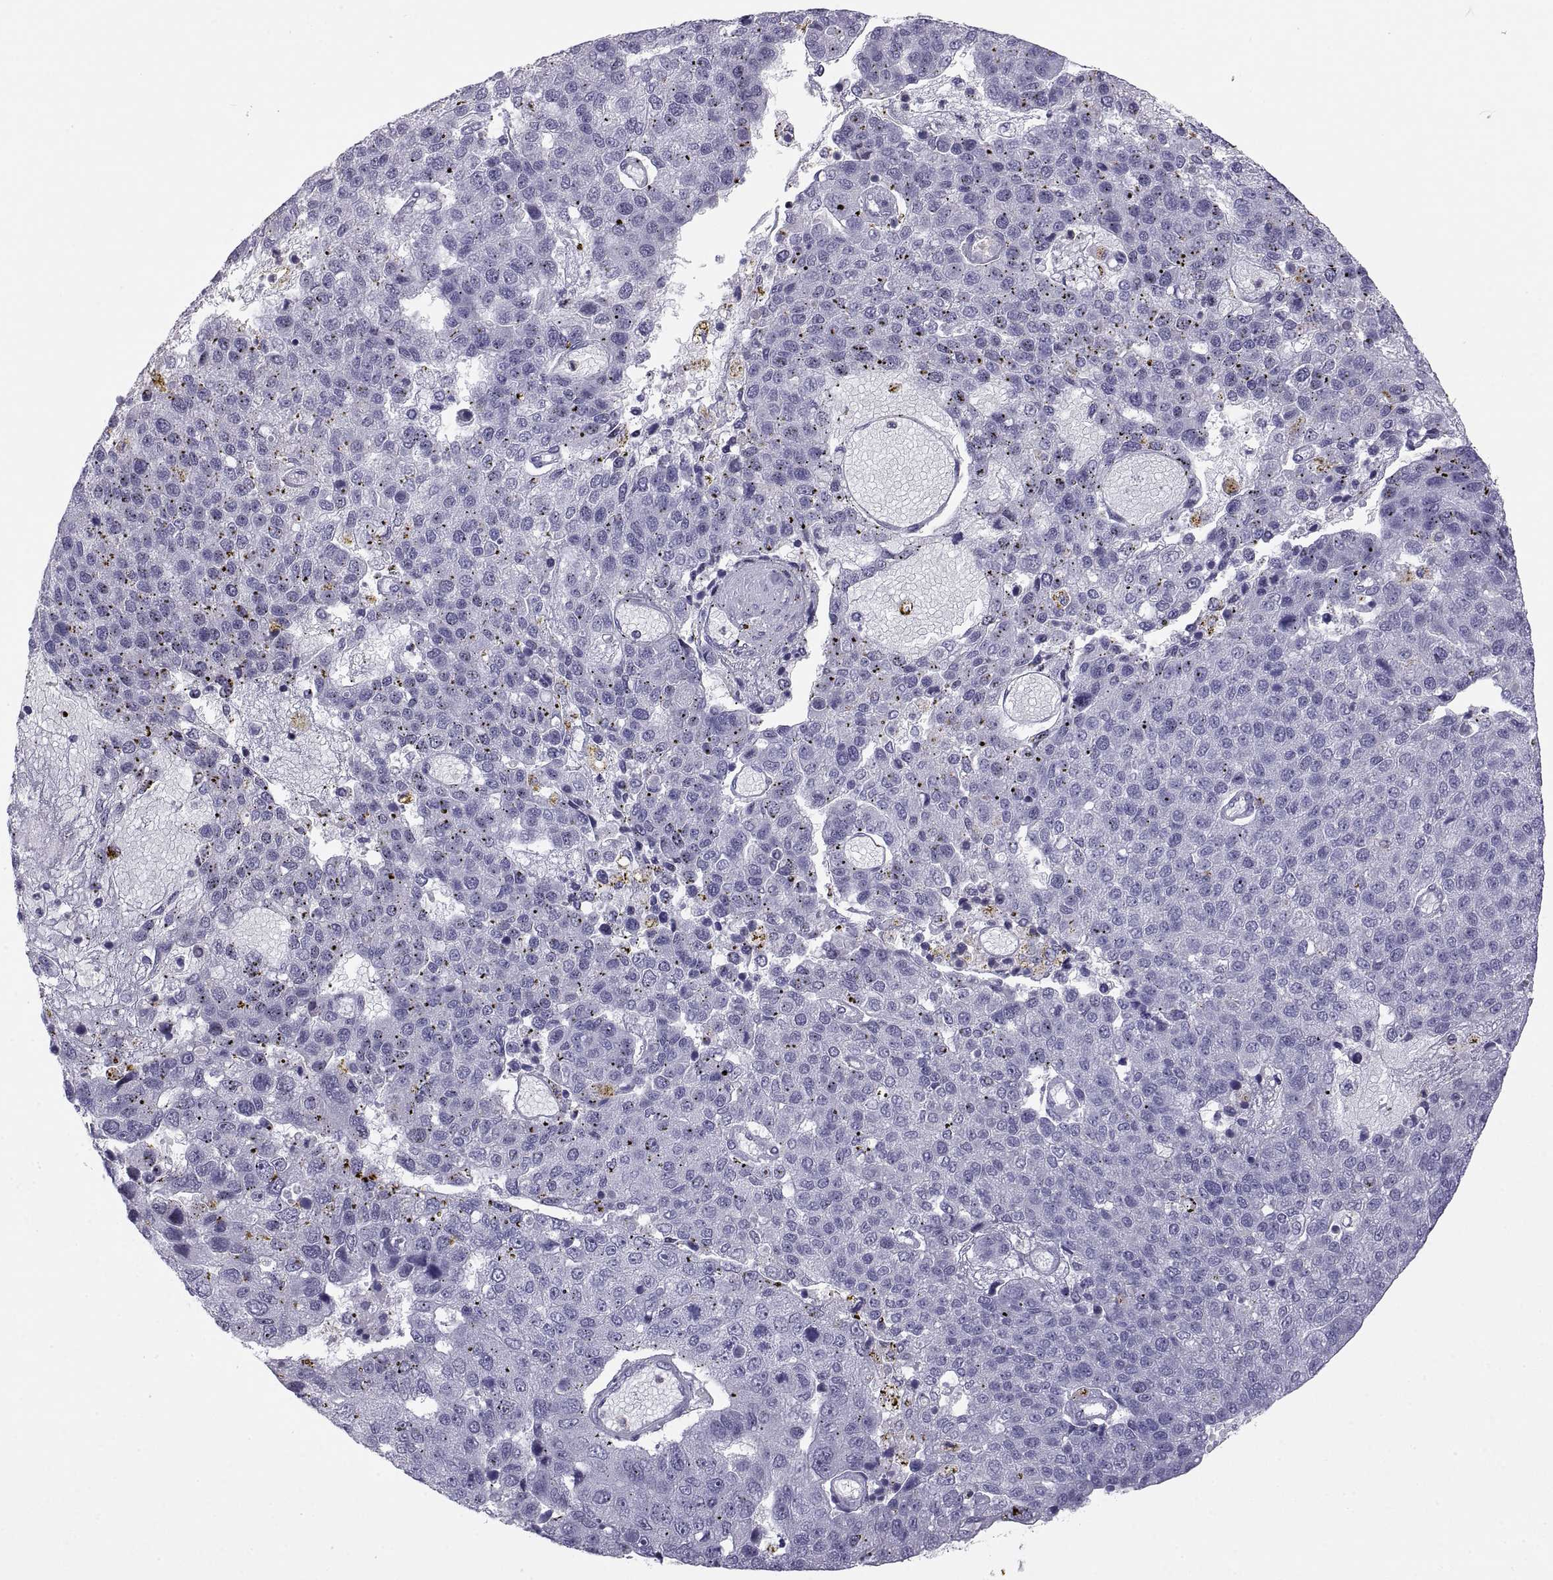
{"staining": {"intensity": "negative", "quantity": "none", "location": "none"}, "tissue": "pancreatic cancer", "cell_type": "Tumor cells", "image_type": "cancer", "snomed": [{"axis": "morphology", "description": "Adenocarcinoma, NOS"}, {"axis": "topography", "description": "Pancreas"}], "caption": "DAB immunohistochemical staining of pancreatic cancer demonstrates no significant positivity in tumor cells.", "gene": "RGS19", "patient": {"sex": "female", "age": 61}}